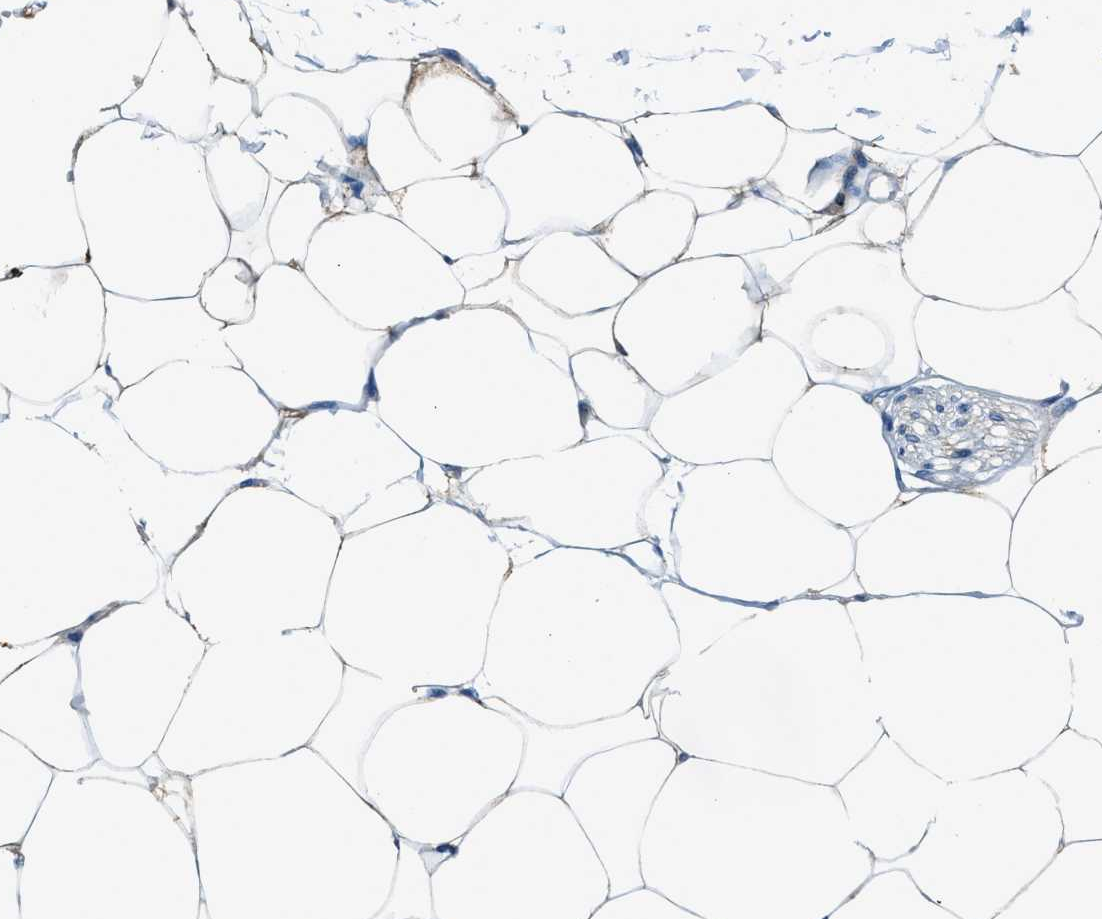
{"staining": {"intensity": "weak", "quantity": "<25%", "location": "cytoplasmic/membranous"}, "tissue": "adipose tissue", "cell_type": "Adipocytes", "image_type": "normal", "snomed": [{"axis": "morphology", "description": "Normal tissue, NOS"}, {"axis": "morphology", "description": "Adenocarcinoma, NOS"}, {"axis": "topography", "description": "Colon"}, {"axis": "topography", "description": "Peripheral nerve tissue"}], "caption": "This is an immunohistochemistry micrograph of normal human adipose tissue. There is no positivity in adipocytes.", "gene": "MYO1G", "patient": {"sex": "male", "age": 14}}